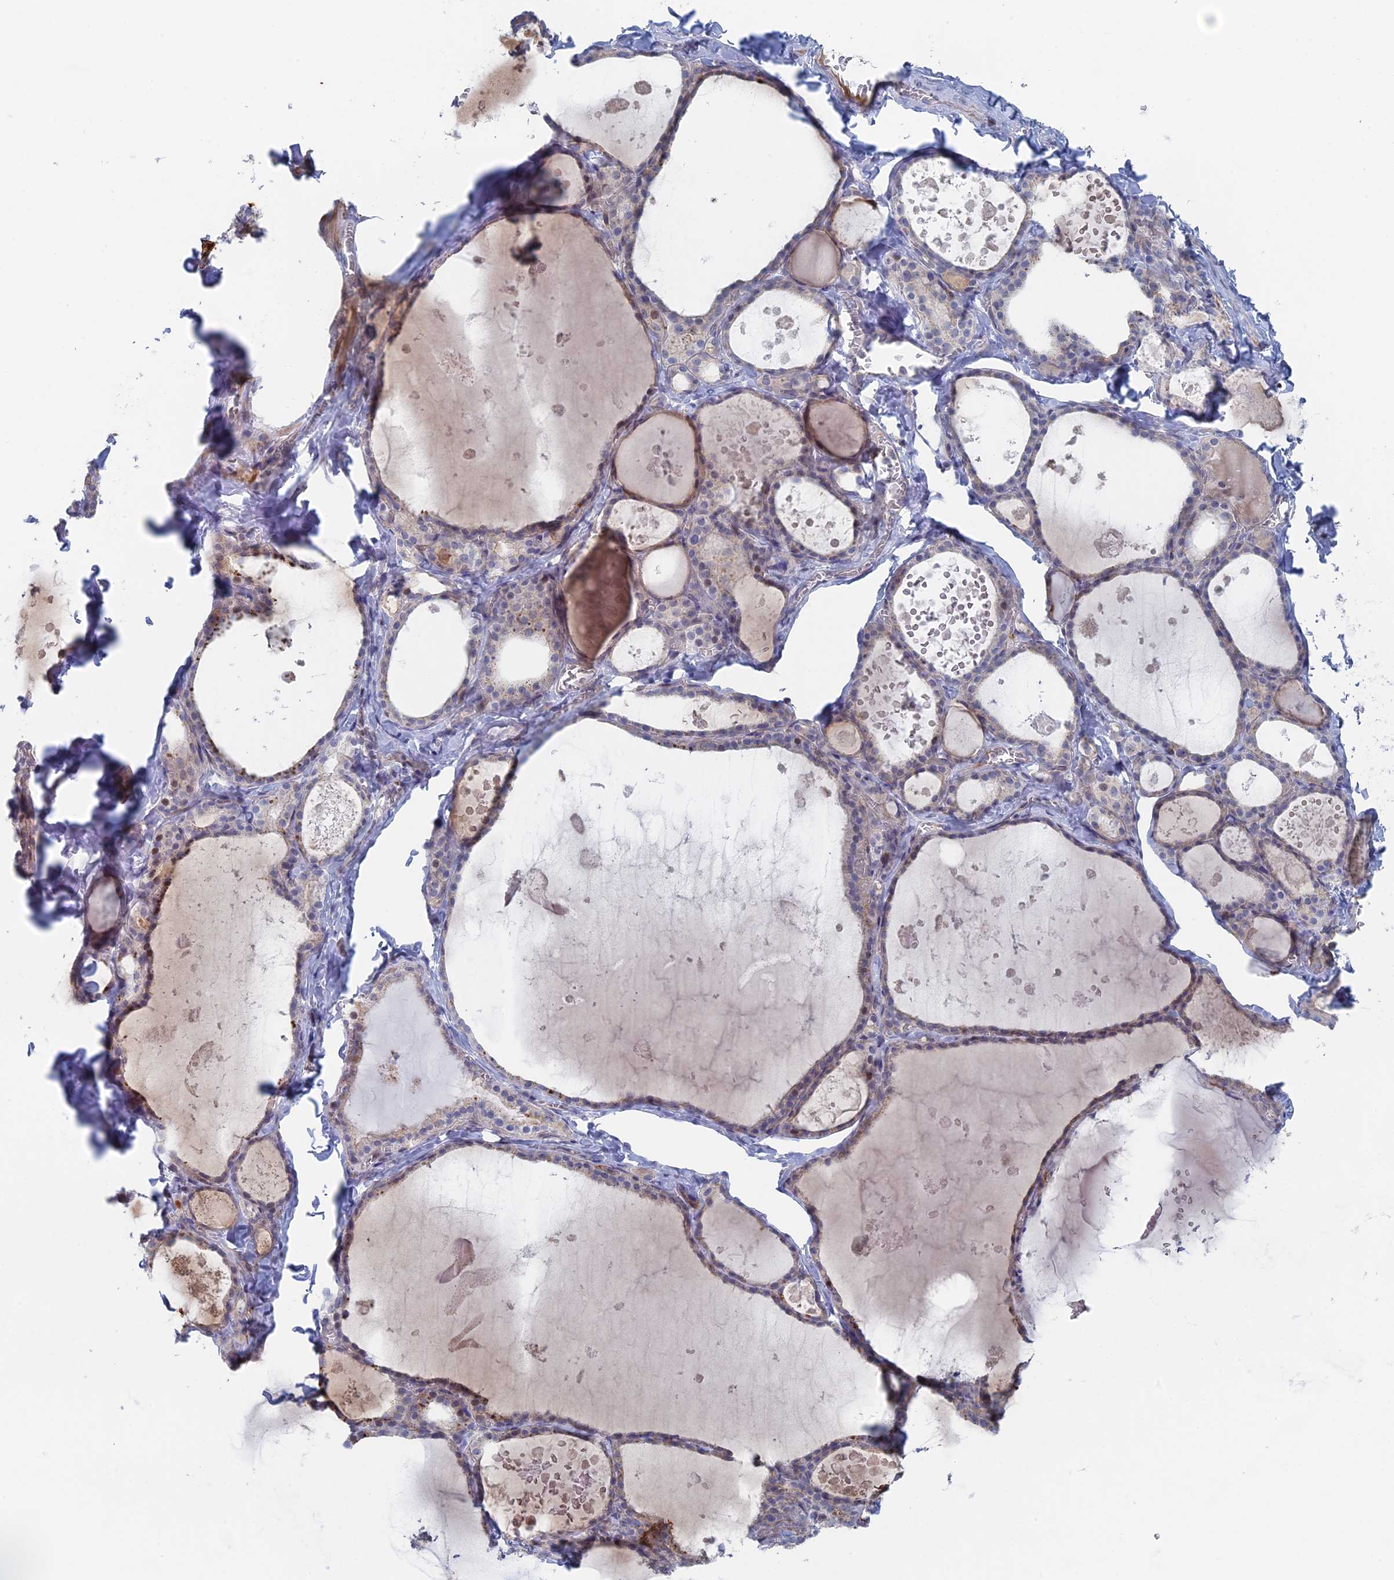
{"staining": {"intensity": "weak", "quantity": "25%-75%", "location": "cytoplasmic/membranous"}, "tissue": "thyroid gland", "cell_type": "Glandular cells", "image_type": "normal", "snomed": [{"axis": "morphology", "description": "Normal tissue, NOS"}, {"axis": "topography", "description": "Thyroid gland"}], "caption": "Immunohistochemistry micrograph of normal thyroid gland stained for a protein (brown), which demonstrates low levels of weak cytoplasmic/membranous staining in about 25%-75% of glandular cells.", "gene": "IL7", "patient": {"sex": "male", "age": 56}}